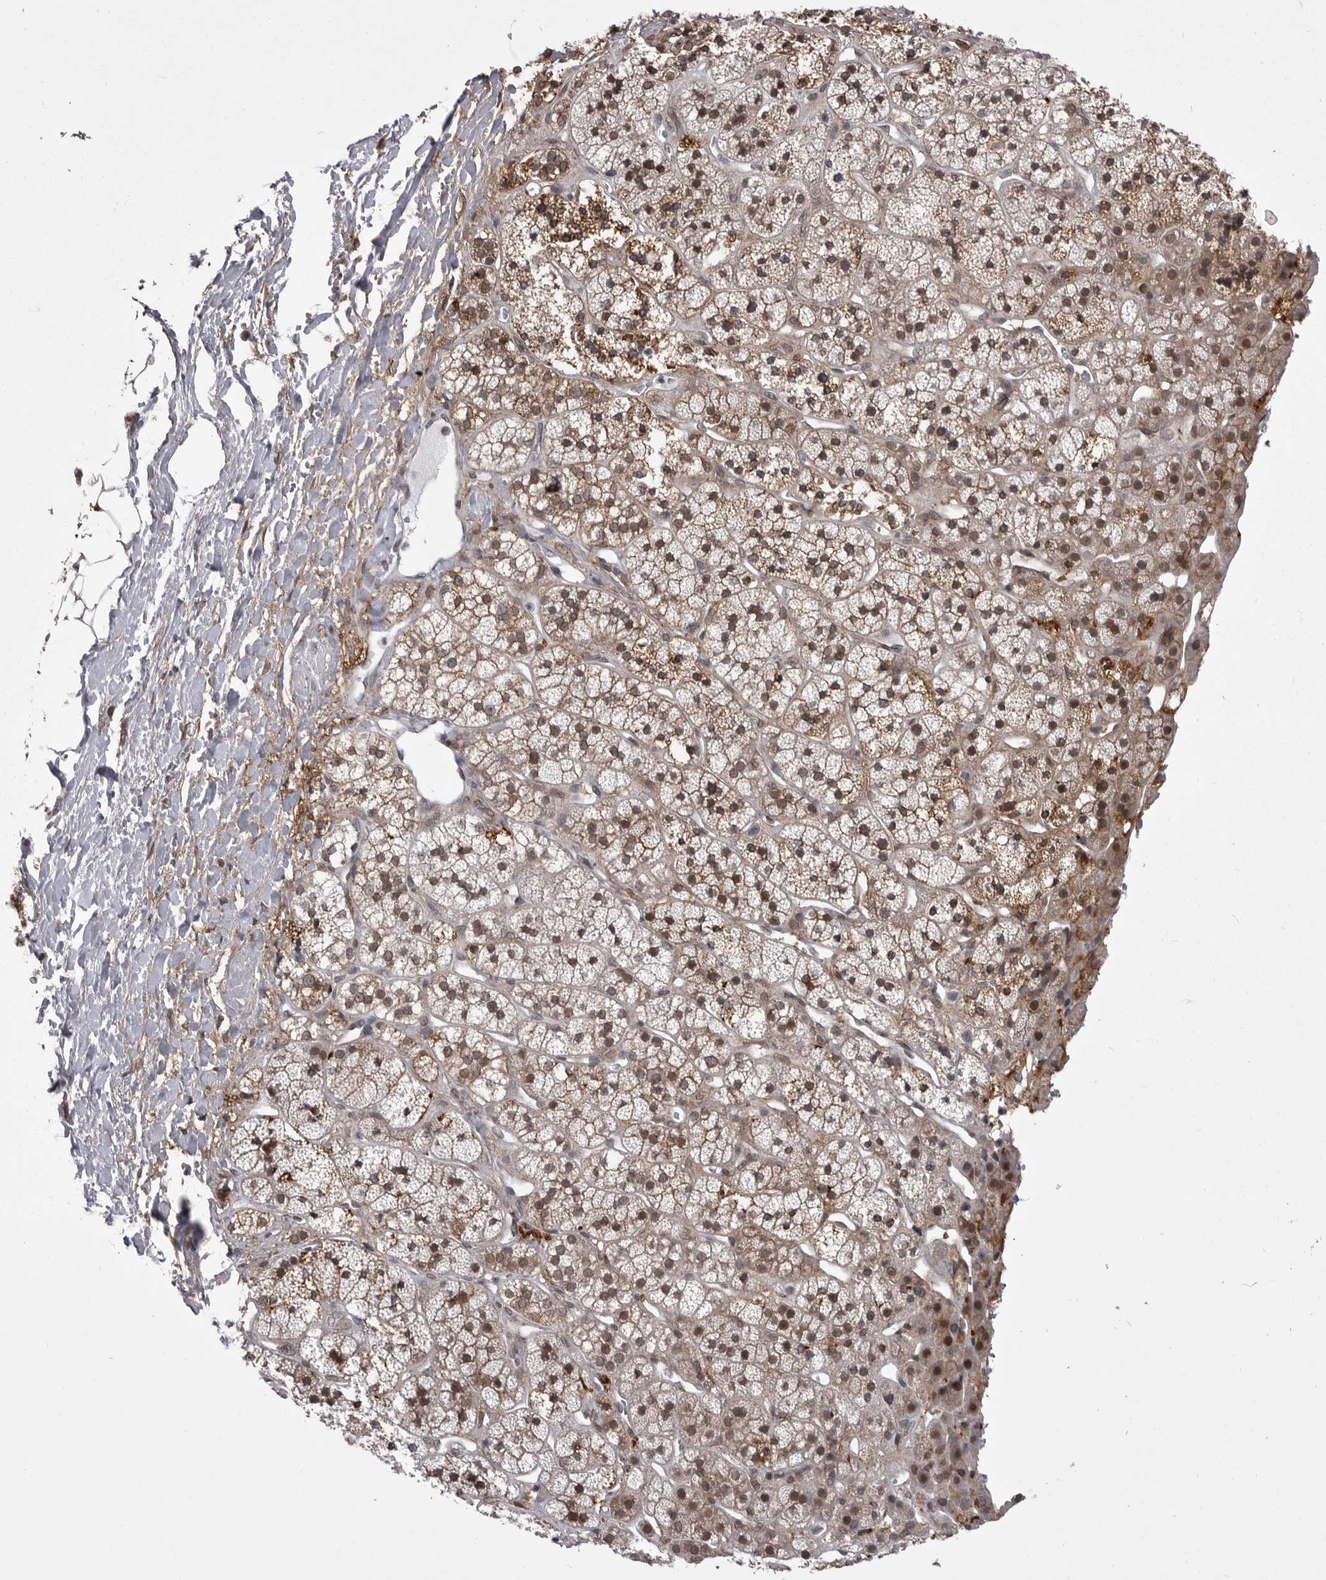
{"staining": {"intensity": "moderate", "quantity": ">75%", "location": "cytoplasmic/membranous"}, "tissue": "adrenal gland", "cell_type": "Glandular cells", "image_type": "normal", "snomed": [{"axis": "morphology", "description": "Normal tissue, NOS"}, {"axis": "topography", "description": "Adrenal gland"}], "caption": "This is a photomicrograph of immunohistochemistry (IHC) staining of normal adrenal gland, which shows moderate staining in the cytoplasmic/membranous of glandular cells.", "gene": "ABL1", "patient": {"sex": "male", "age": 56}}